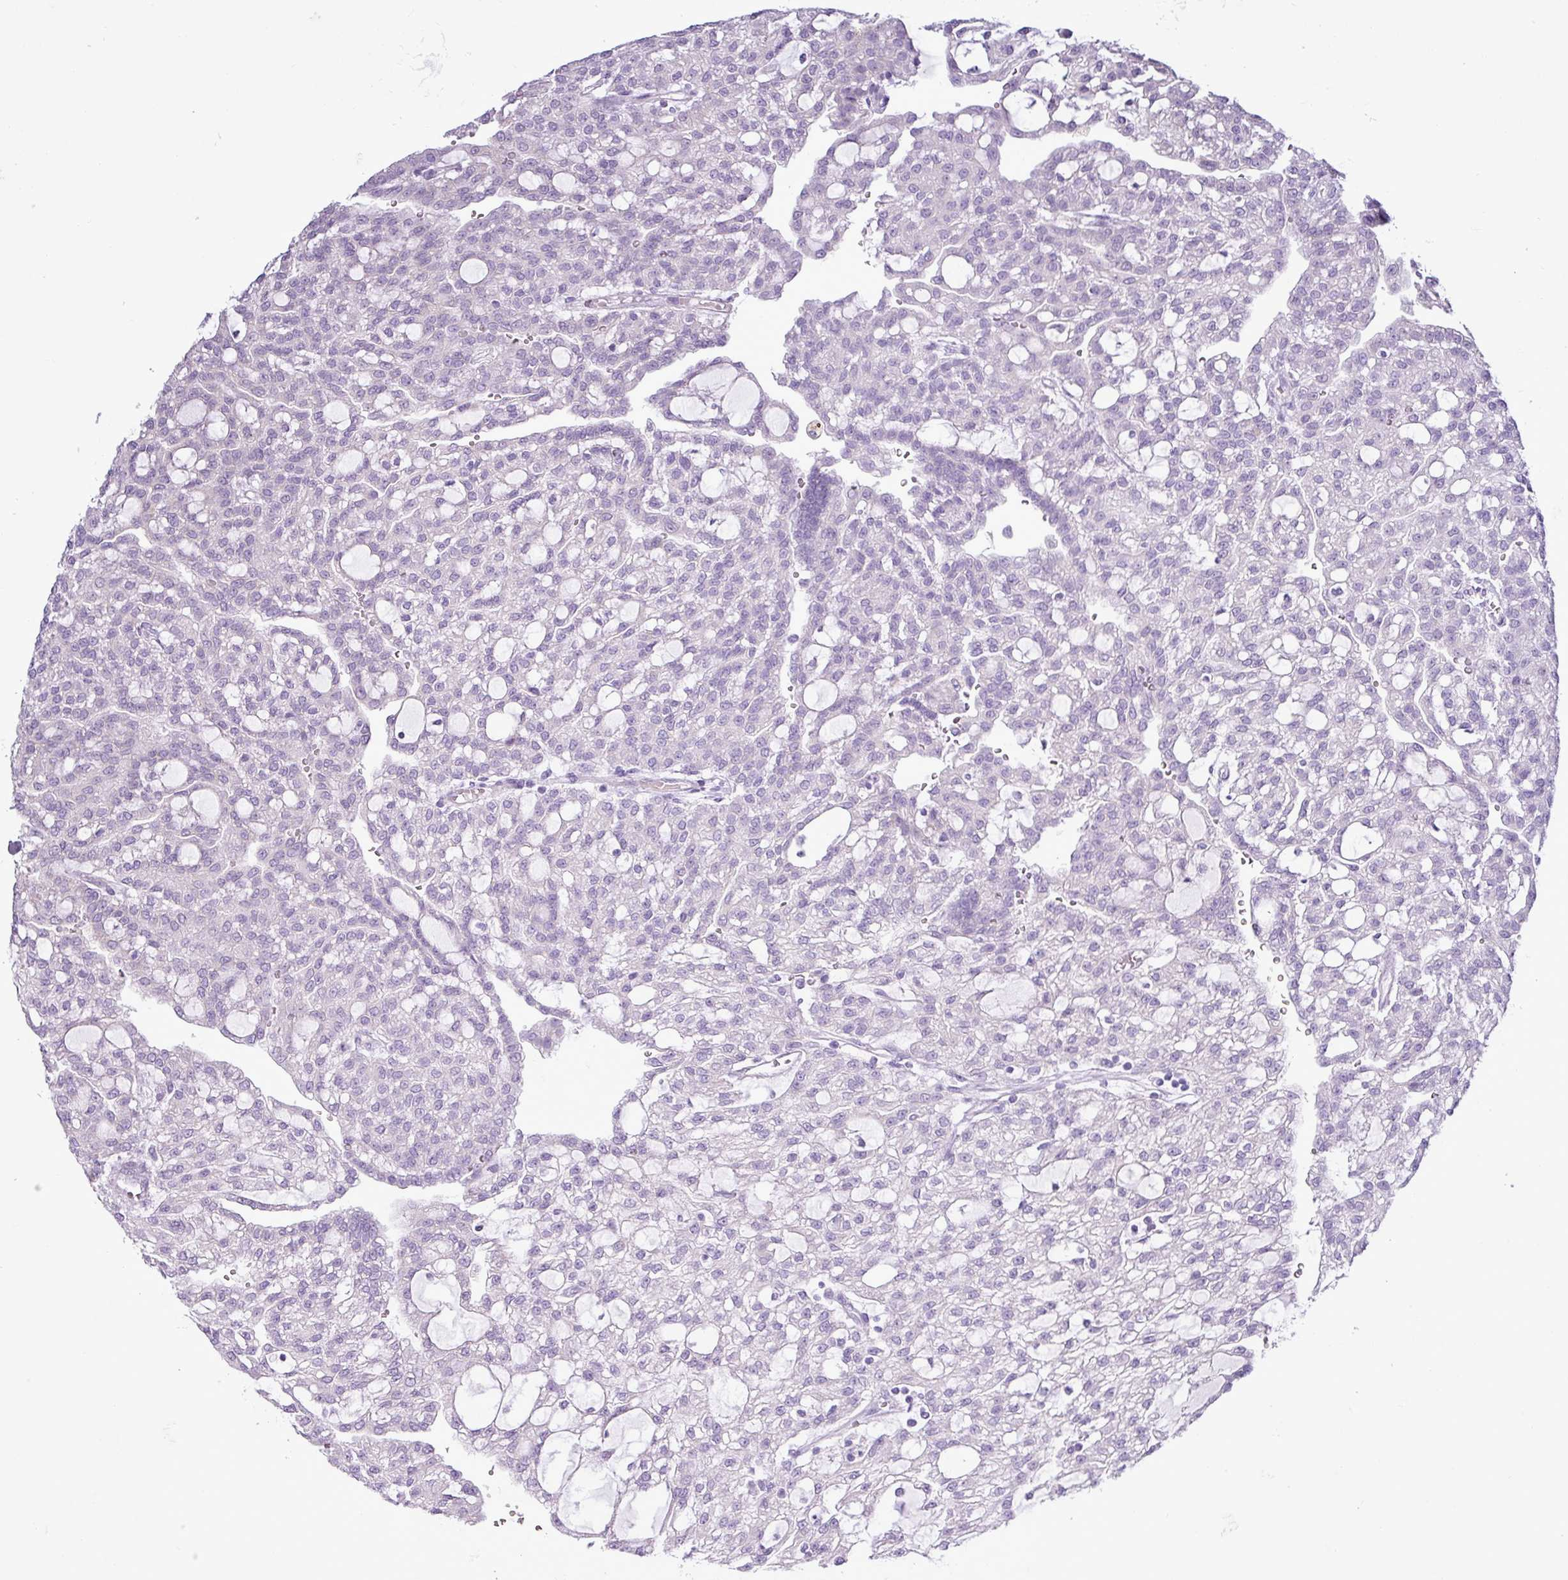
{"staining": {"intensity": "negative", "quantity": "none", "location": "none"}, "tissue": "renal cancer", "cell_type": "Tumor cells", "image_type": "cancer", "snomed": [{"axis": "morphology", "description": "Adenocarcinoma, NOS"}, {"axis": "topography", "description": "Kidney"}], "caption": "Image shows no significant protein expression in tumor cells of renal adenocarcinoma.", "gene": "ALDH3A1", "patient": {"sex": "male", "age": 63}}